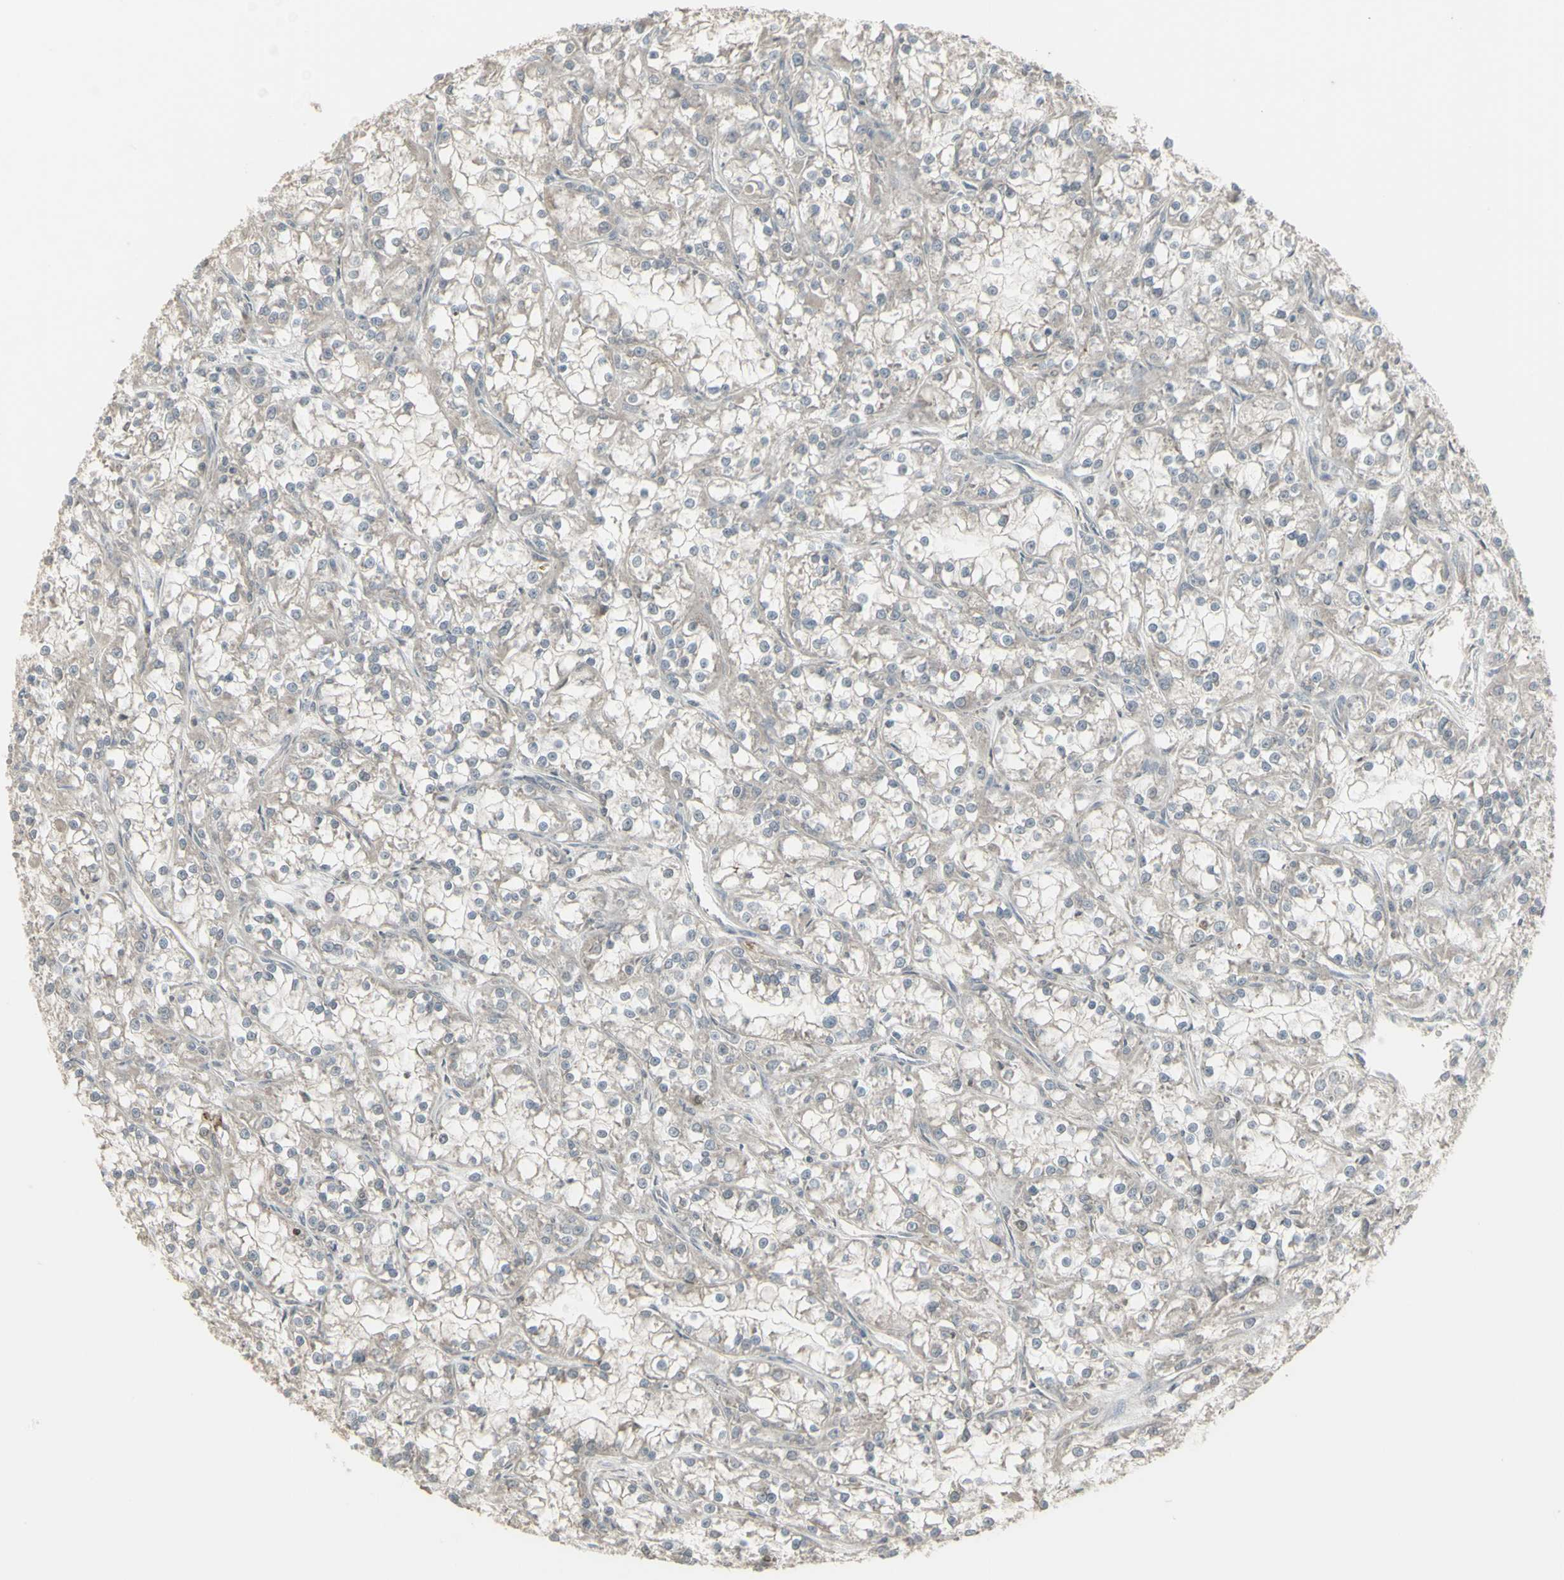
{"staining": {"intensity": "negative", "quantity": "none", "location": "none"}, "tissue": "renal cancer", "cell_type": "Tumor cells", "image_type": "cancer", "snomed": [{"axis": "morphology", "description": "Adenocarcinoma, NOS"}, {"axis": "topography", "description": "Kidney"}], "caption": "Tumor cells are negative for protein expression in human renal cancer (adenocarcinoma). (IHC, brightfield microscopy, high magnification).", "gene": "CSK", "patient": {"sex": "female", "age": 52}}